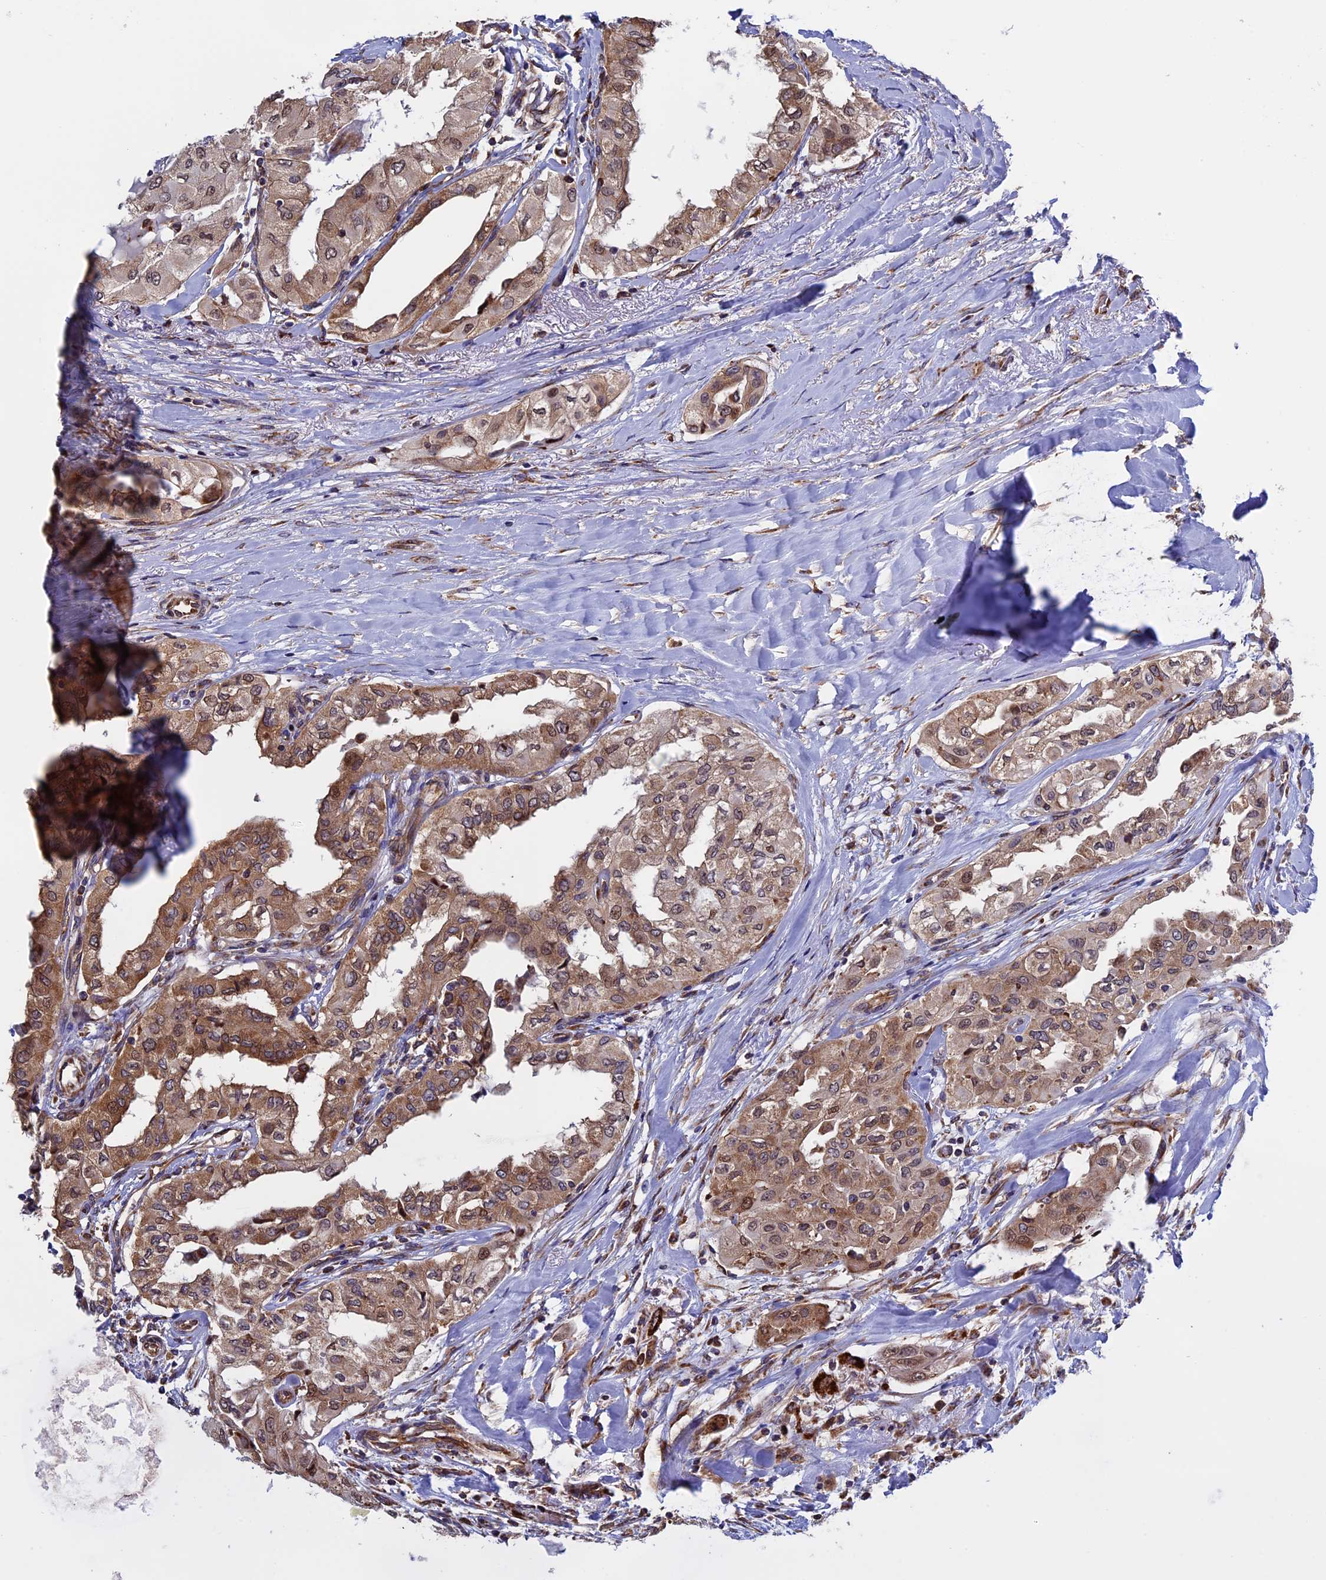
{"staining": {"intensity": "moderate", "quantity": ">75%", "location": "cytoplasmic/membranous"}, "tissue": "thyroid cancer", "cell_type": "Tumor cells", "image_type": "cancer", "snomed": [{"axis": "morphology", "description": "Papillary adenocarcinoma, NOS"}, {"axis": "topography", "description": "Thyroid gland"}], "caption": "The immunohistochemical stain labels moderate cytoplasmic/membranous positivity in tumor cells of thyroid cancer (papillary adenocarcinoma) tissue.", "gene": "SLC9A5", "patient": {"sex": "female", "age": 59}}